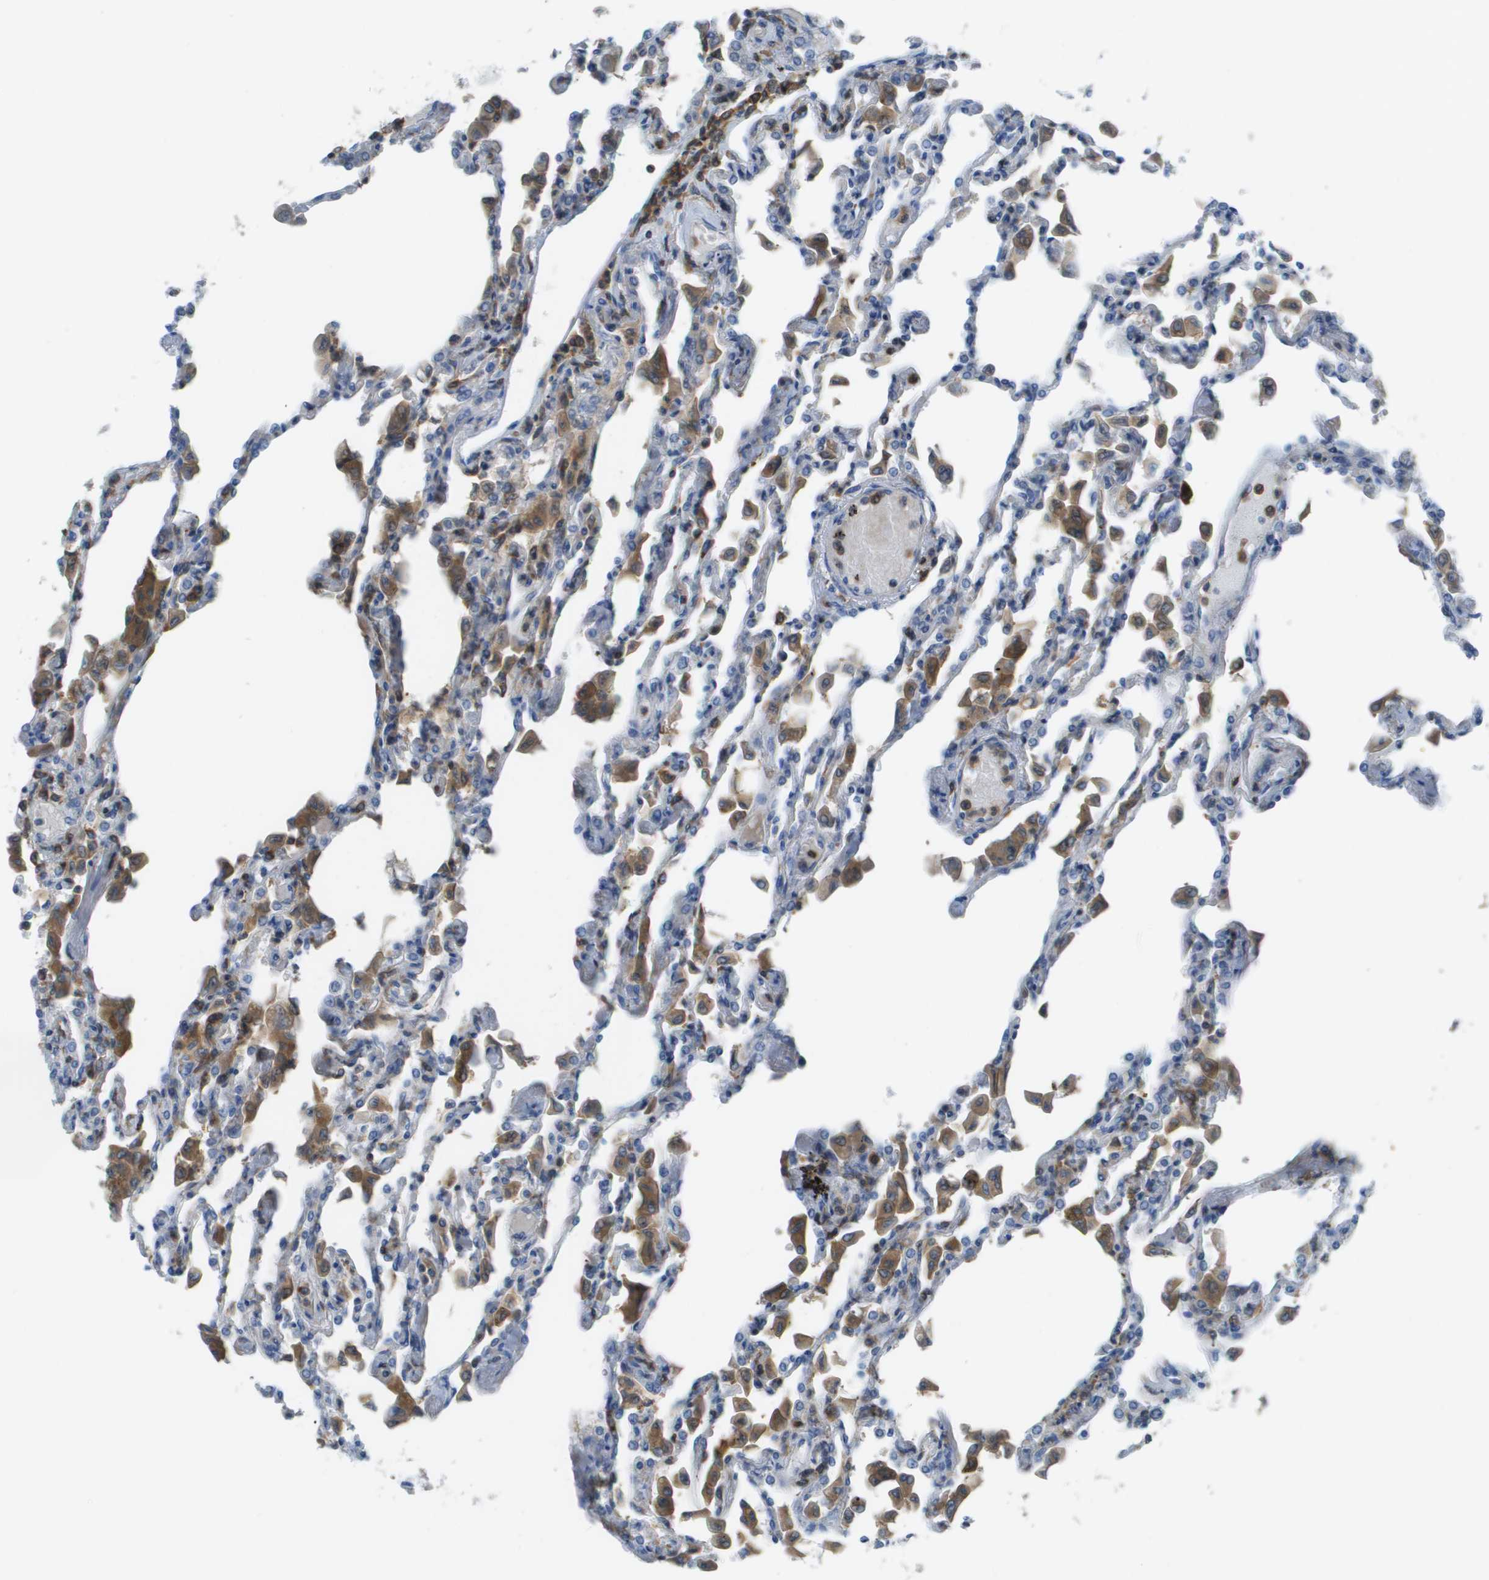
{"staining": {"intensity": "moderate", "quantity": "<25%", "location": "cytoplasmic/membranous"}, "tissue": "lung", "cell_type": "Alveolar cells", "image_type": "normal", "snomed": [{"axis": "morphology", "description": "Normal tissue, NOS"}, {"axis": "topography", "description": "Bronchus"}, {"axis": "topography", "description": "Lung"}], "caption": "This photomicrograph exhibits benign lung stained with immunohistochemistry to label a protein in brown. The cytoplasmic/membranous of alveolar cells show moderate positivity for the protein. Nuclei are counter-stained blue.", "gene": "APBB1IP", "patient": {"sex": "female", "age": 49}}